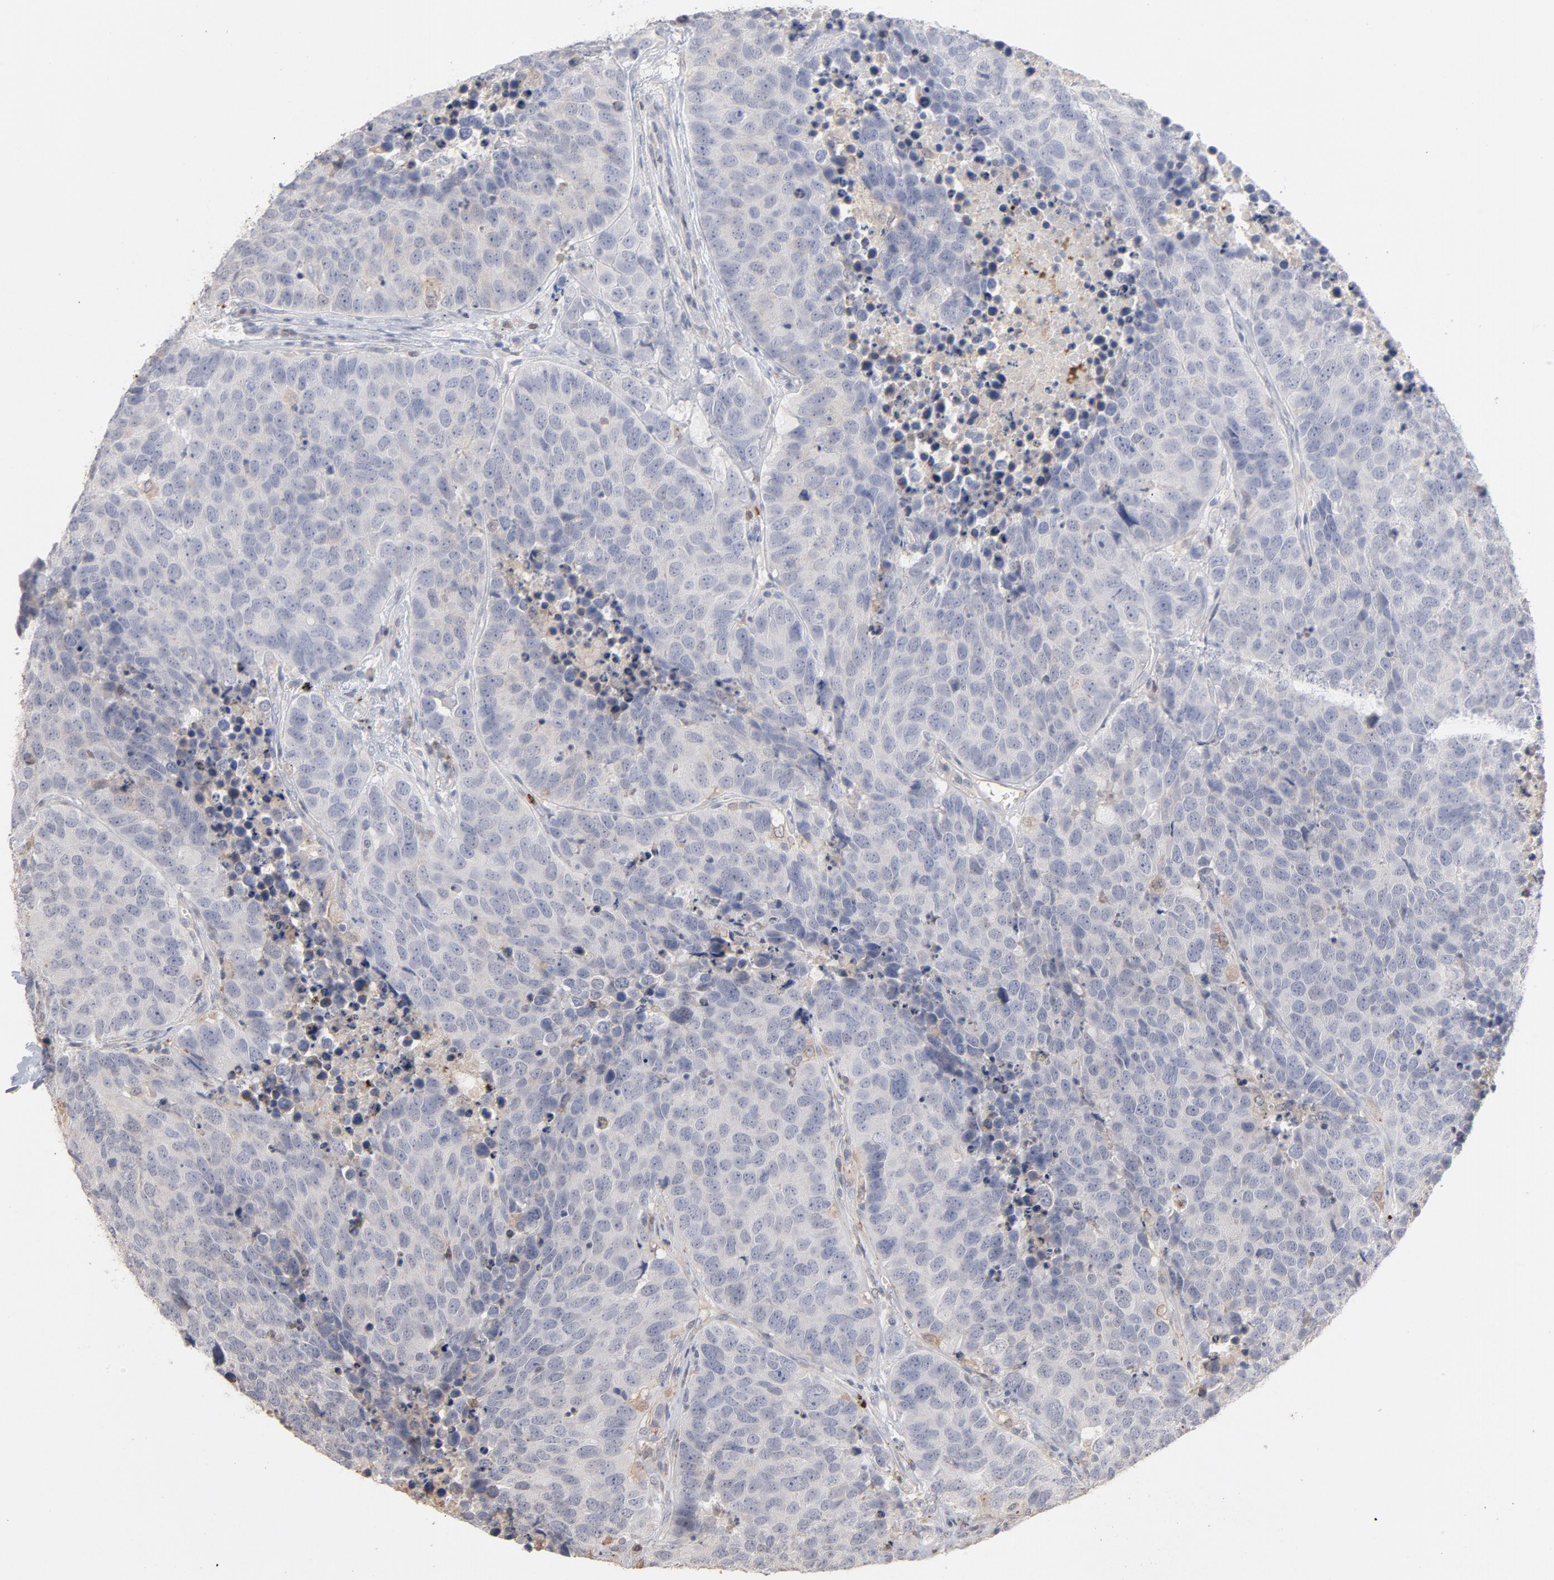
{"staining": {"intensity": "negative", "quantity": "none", "location": "none"}, "tissue": "carcinoid", "cell_type": "Tumor cells", "image_type": "cancer", "snomed": [{"axis": "morphology", "description": "Carcinoid, malignant, NOS"}, {"axis": "topography", "description": "Lung"}], "caption": "DAB (3,3'-diaminobenzidine) immunohistochemical staining of human carcinoid shows no significant expression in tumor cells.", "gene": "PNMA1", "patient": {"sex": "male", "age": 60}}